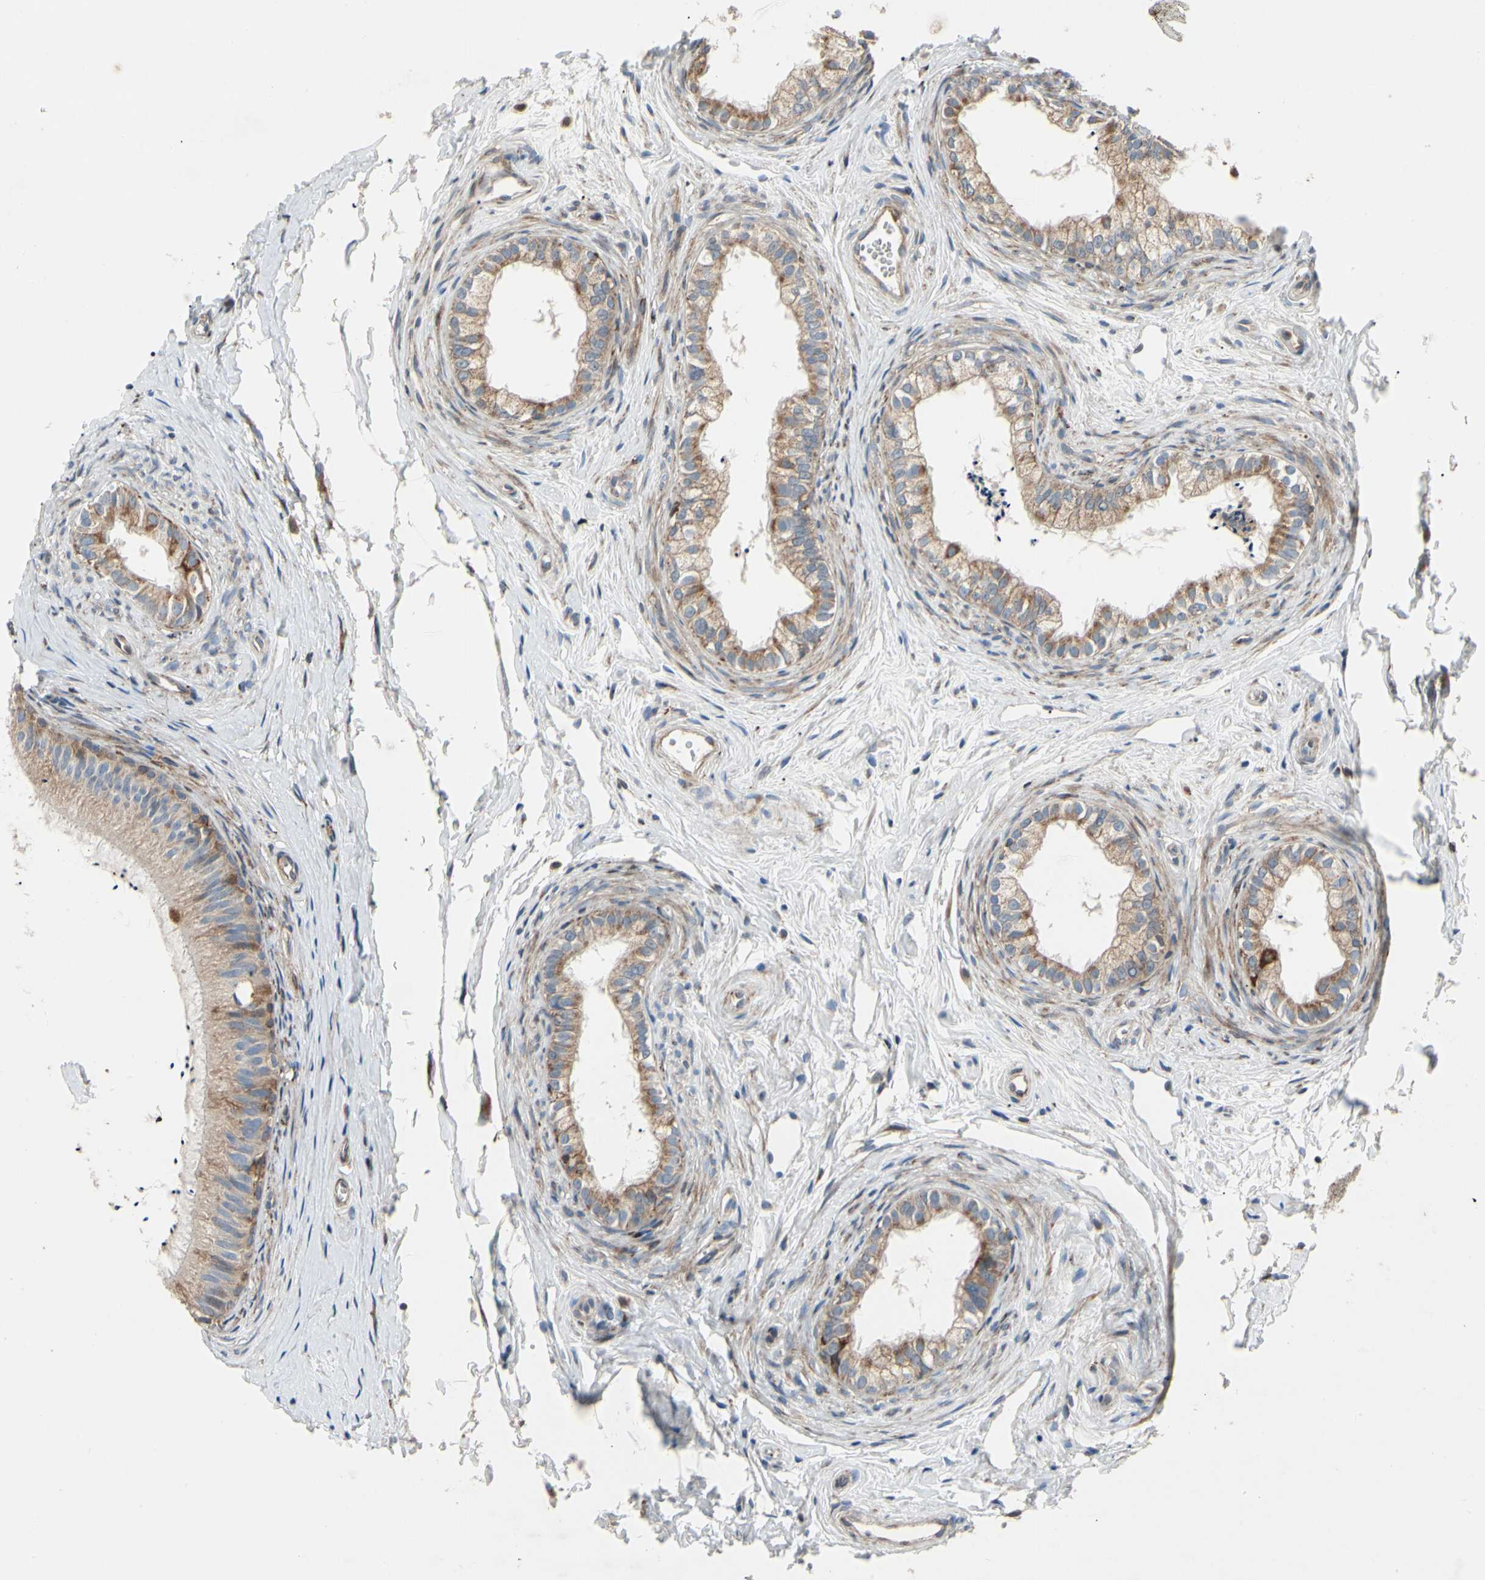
{"staining": {"intensity": "weak", "quantity": ">75%", "location": "cytoplasmic/membranous"}, "tissue": "epididymis", "cell_type": "Glandular cells", "image_type": "normal", "snomed": [{"axis": "morphology", "description": "Normal tissue, NOS"}, {"axis": "topography", "description": "Epididymis"}], "caption": "Immunohistochemistry (IHC) staining of unremarkable epididymis, which displays low levels of weak cytoplasmic/membranous expression in about >75% of glandular cells indicating weak cytoplasmic/membranous protein expression. The staining was performed using DAB (brown) for protein detection and nuclei were counterstained in hematoxylin (blue).", "gene": "MRPL9", "patient": {"sex": "male", "age": 56}}